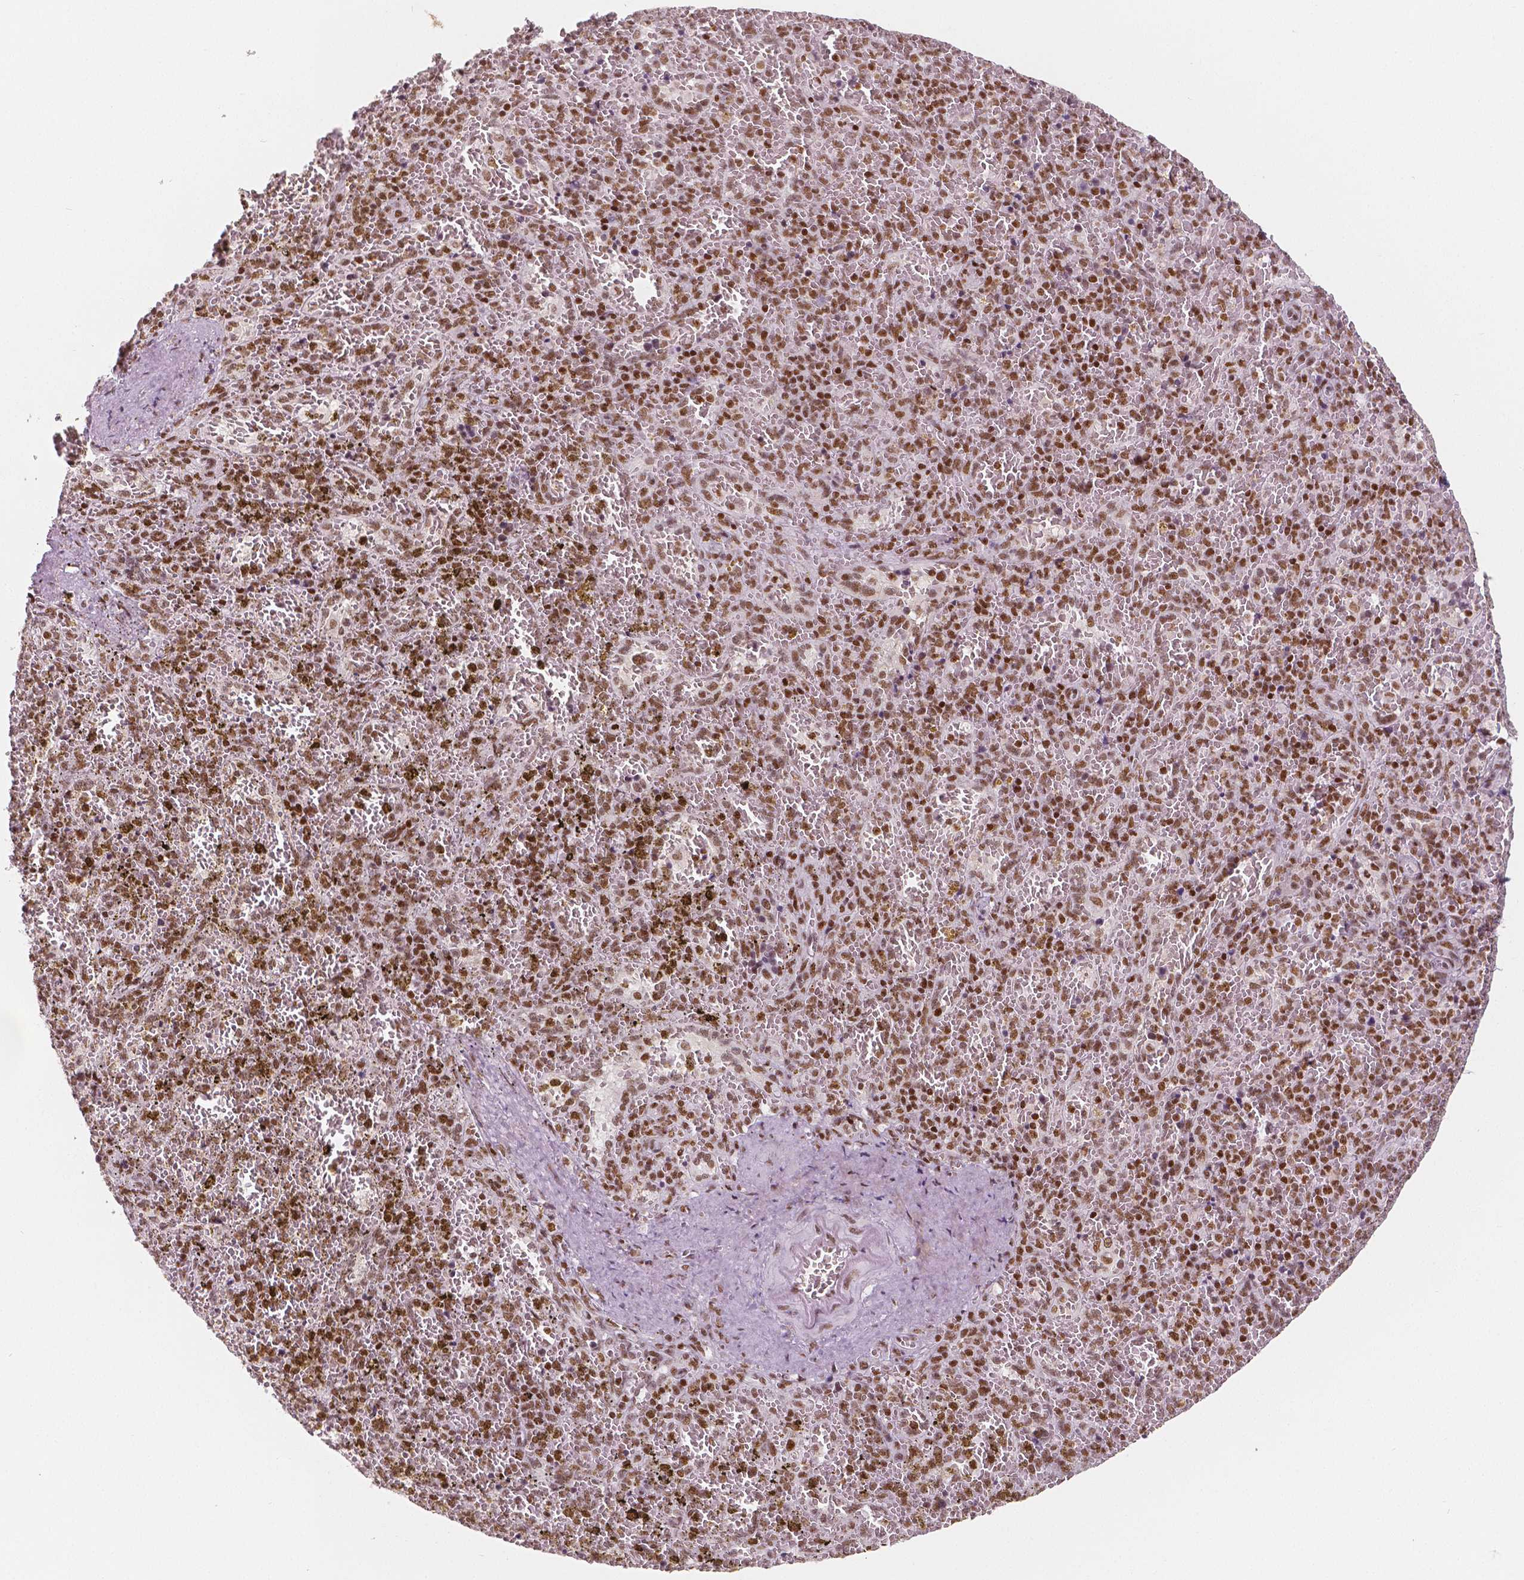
{"staining": {"intensity": "moderate", "quantity": ">75%", "location": "nuclear"}, "tissue": "spleen", "cell_type": "Cells in red pulp", "image_type": "normal", "snomed": [{"axis": "morphology", "description": "Normal tissue, NOS"}, {"axis": "topography", "description": "Spleen"}], "caption": "Immunohistochemical staining of normal spleen reveals >75% levels of moderate nuclear protein expression in approximately >75% of cells in red pulp.", "gene": "HDAC1", "patient": {"sex": "female", "age": 50}}